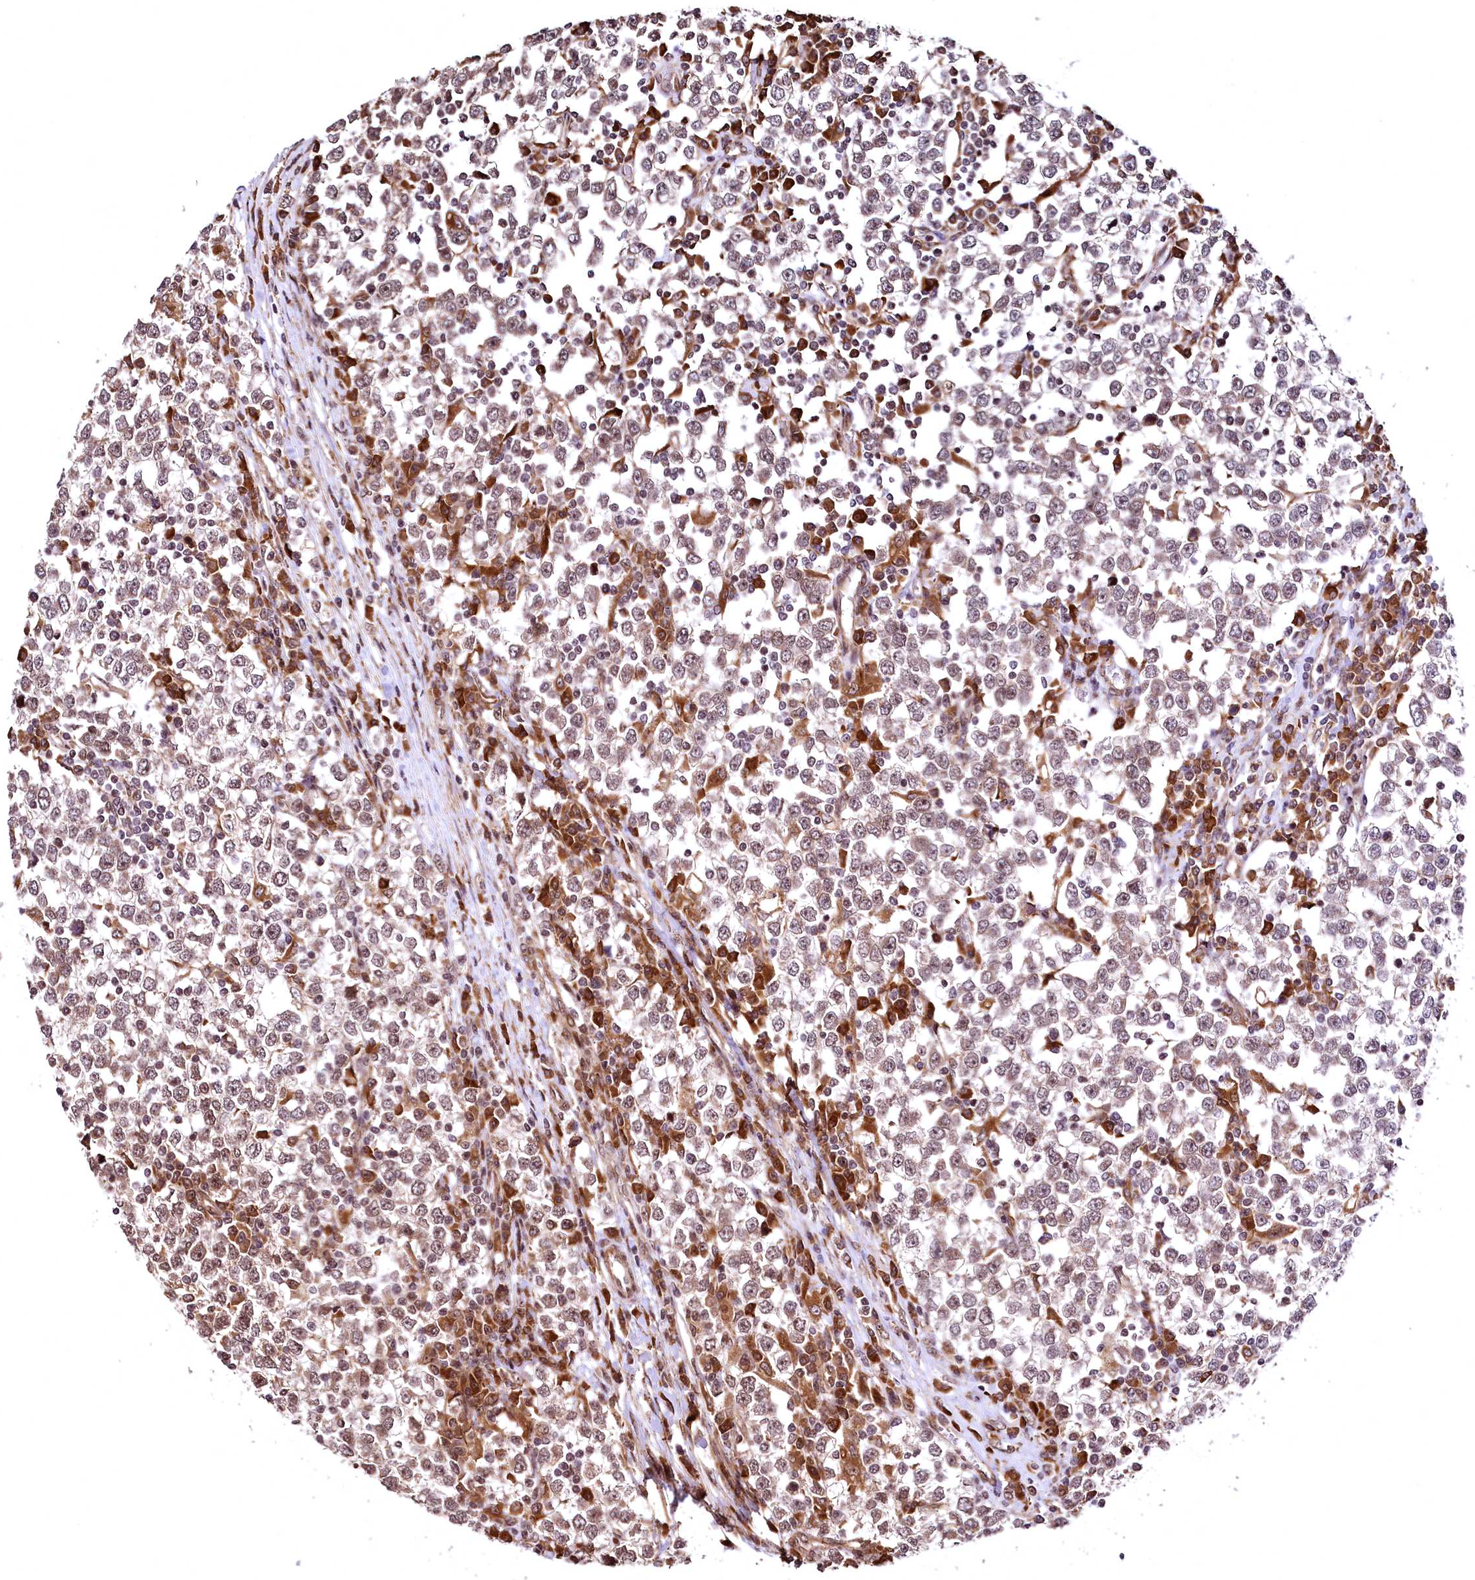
{"staining": {"intensity": "weak", "quantity": "25%-75%", "location": "cytoplasmic/membranous,nuclear"}, "tissue": "testis cancer", "cell_type": "Tumor cells", "image_type": "cancer", "snomed": [{"axis": "morphology", "description": "Seminoma, NOS"}, {"axis": "topography", "description": "Testis"}], "caption": "A brown stain labels weak cytoplasmic/membranous and nuclear expression of a protein in testis cancer tumor cells.", "gene": "PDS5B", "patient": {"sex": "male", "age": 65}}